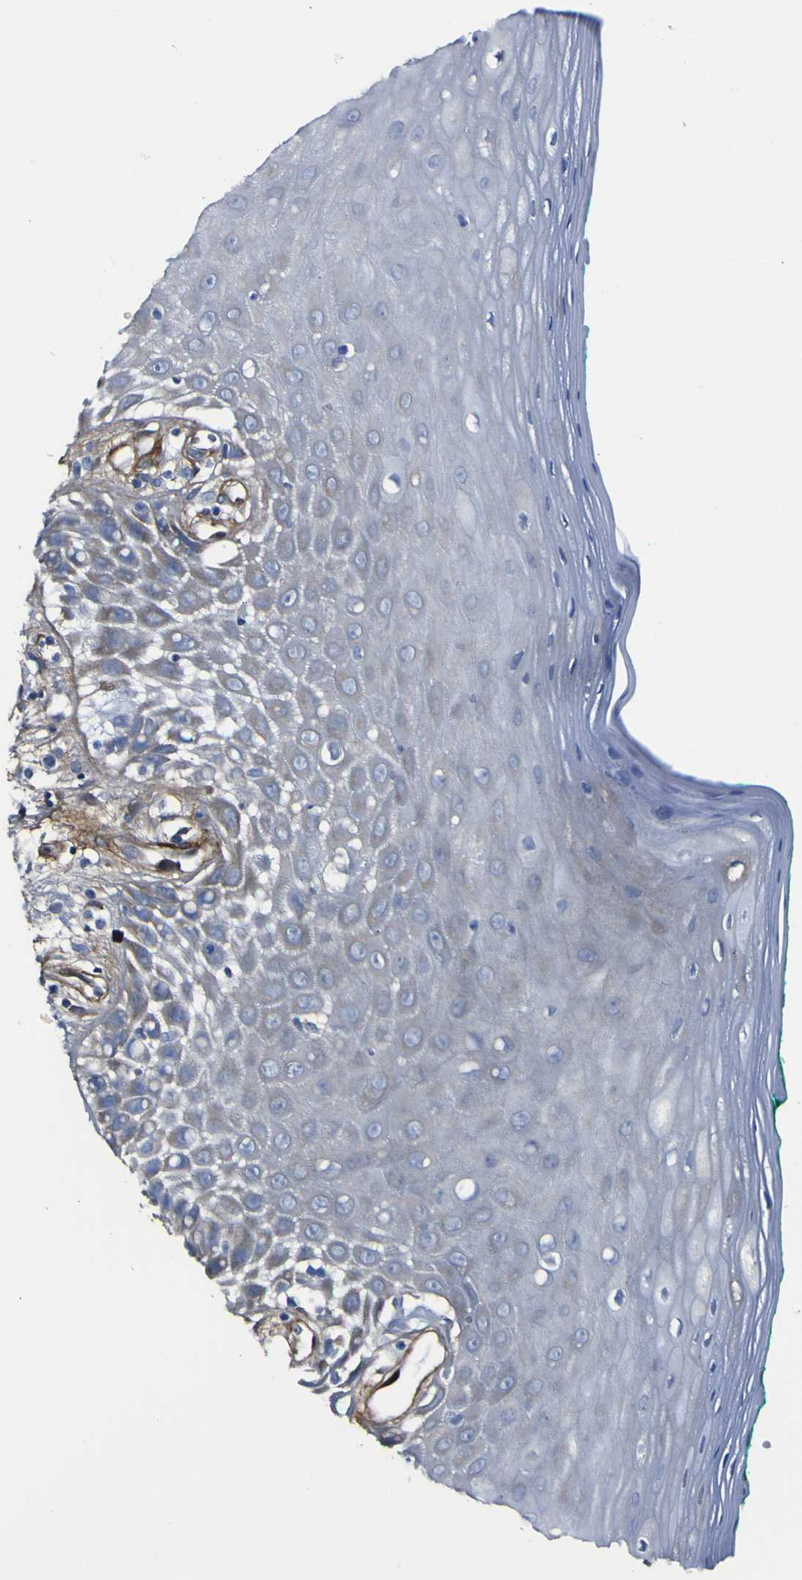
{"staining": {"intensity": "negative", "quantity": "none", "location": "none"}, "tissue": "oral mucosa", "cell_type": "Squamous epithelial cells", "image_type": "normal", "snomed": [{"axis": "morphology", "description": "Normal tissue, NOS"}, {"axis": "morphology", "description": "Squamous cell carcinoma, NOS"}, {"axis": "topography", "description": "Skeletal muscle"}, {"axis": "topography", "description": "Oral tissue"}, {"axis": "topography", "description": "Head-Neck"}], "caption": "DAB (3,3'-diaminobenzidine) immunohistochemical staining of unremarkable human oral mucosa exhibits no significant positivity in squamous epithelial cells.", "gene": "LRRN1", "patient": {"sex": "female", "age": 84}}